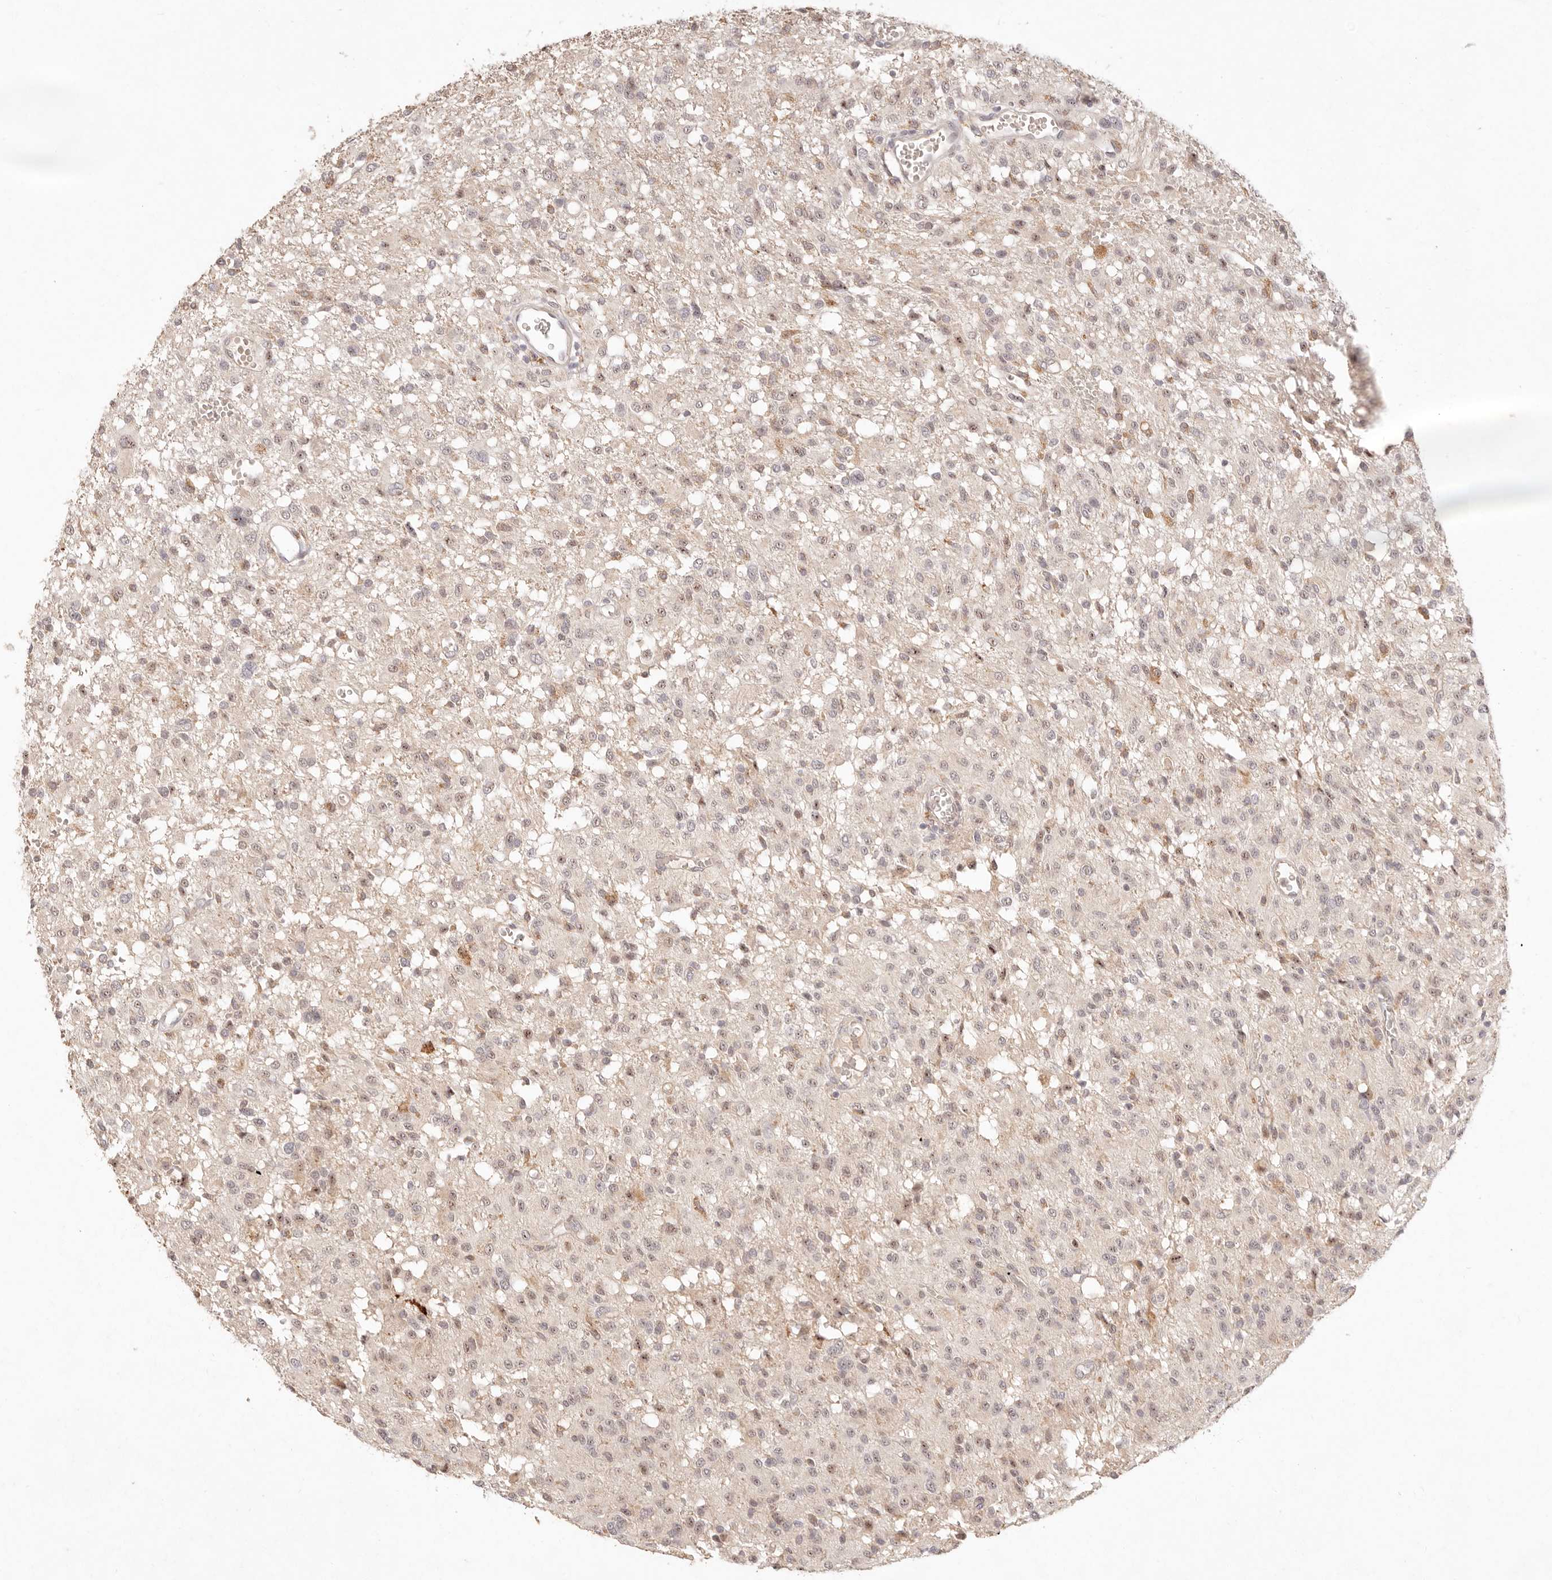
{"staining": {"intensity": "weak", "quantity": ">75%", "location": "nuclear"}, "tissue": "glioma", "cell_type": "Tumor cells", "image_type": "cancer", "snomed": [{"axis": "morphology", "description": "Glioma, malignant, High grade"}, {"axis": "topography", "description": "Brain"}], "caption": "Immunohistochemical staining of human glioma demonstrates low levels of weak nuclear expression in about >75% of tumor cells.", "gene": "C1orf127", "patient": {"sex": "female", "age": 59}}